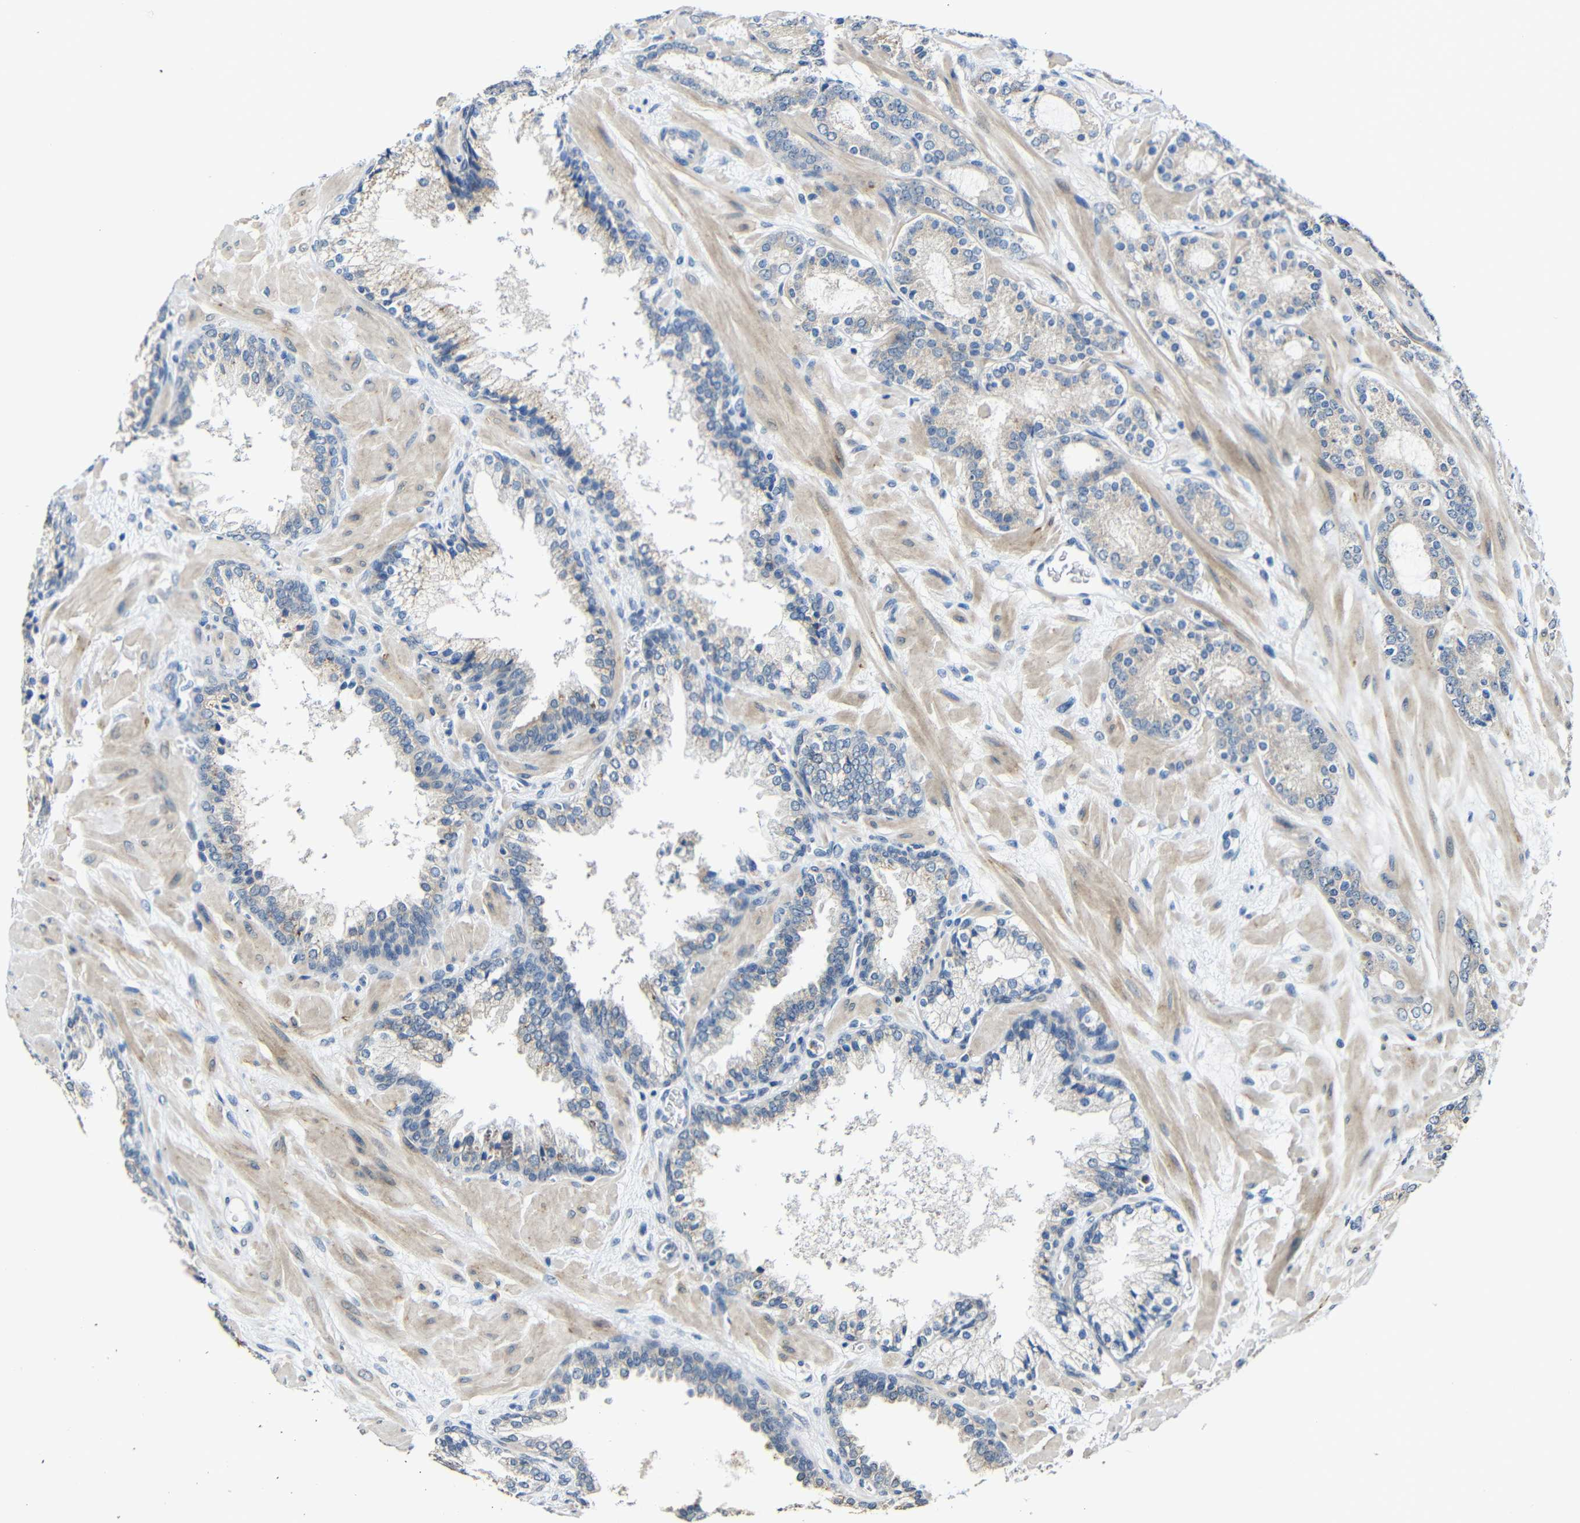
{"staining": {"intensity": "weak", "quantity": "<25%", "location": "cytoplasmic/membranous"}, "tissue": "prostate cancer", "cell_type": "Tumor cells", "image_type": "cancer", "snomed": [{"axis": "morphology", "description": "Adenocarcinoma, Low grade"}, {"axis": "topography", "description": "Prostate"}], "caption": "Immunohistochemical staining of human prostate cancer demonstrates no significant expression in tumor cells.", "gene": "STBD1", "patient": {"sex": "male", "age": 63}}